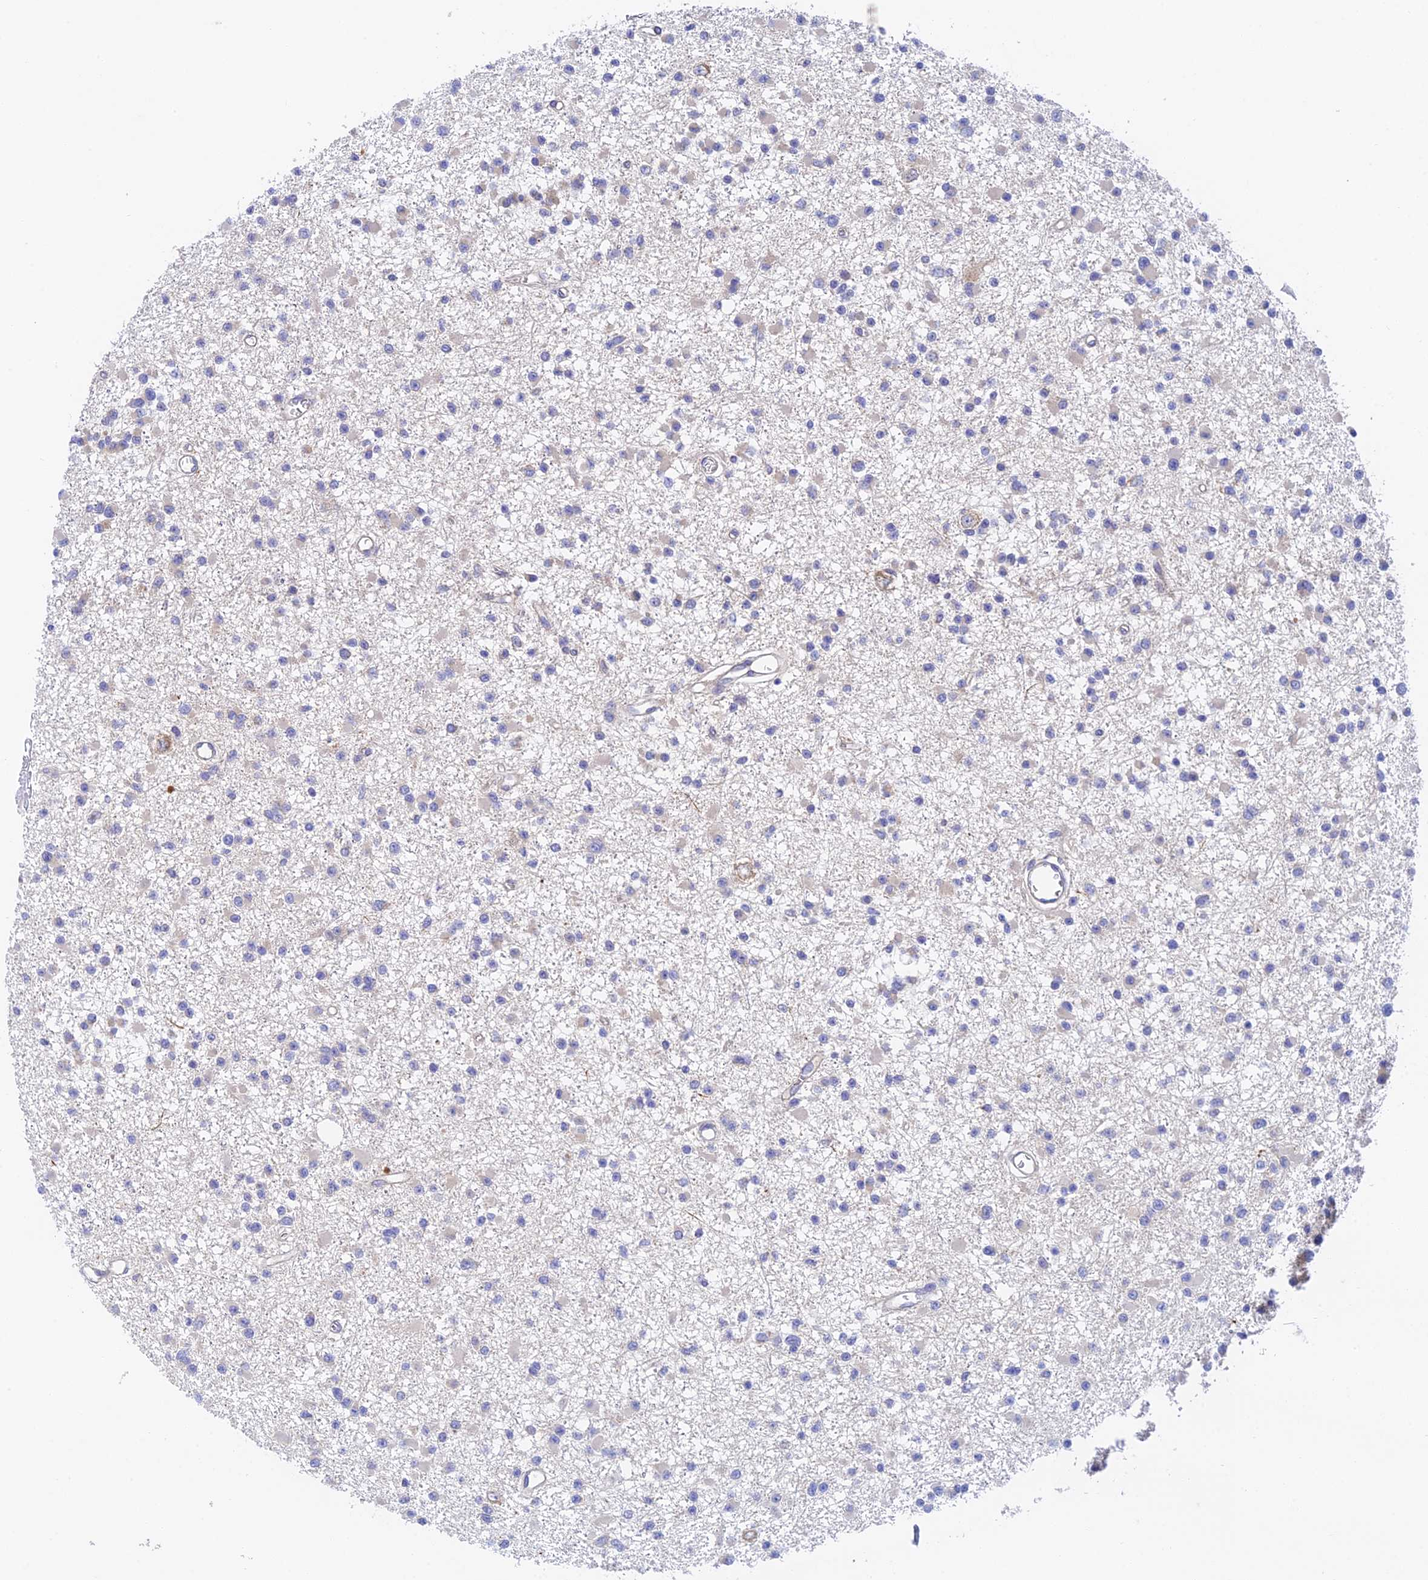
{"staining": {"intensity": "negative", "quantity": "none", "location": "none"}, "tissue": "glioma", "cell_type": "Tumor cells", "image_type": "cancer", "snomed": [{"axis": "morphology", "description": "Glioma, malignant, Low grade"}, {"axis": "topography", "description": "Brain"}], "caption": "This photomicrograph is of low-grade glioma (malignant) stained with immunohistochemistry to label a protein in brown with the nuclei are counter-stained blue. There is no expression in tumor cells. (Stains: DAB (3,3'-diaminobenzidine) immunohistochemistry (IHC) with hematoxylin counter stain, Microscopy: brightfield microscopy at high magnification).", "gene": "RANBP6", "patient": {"sex": "female", "age": 22}}